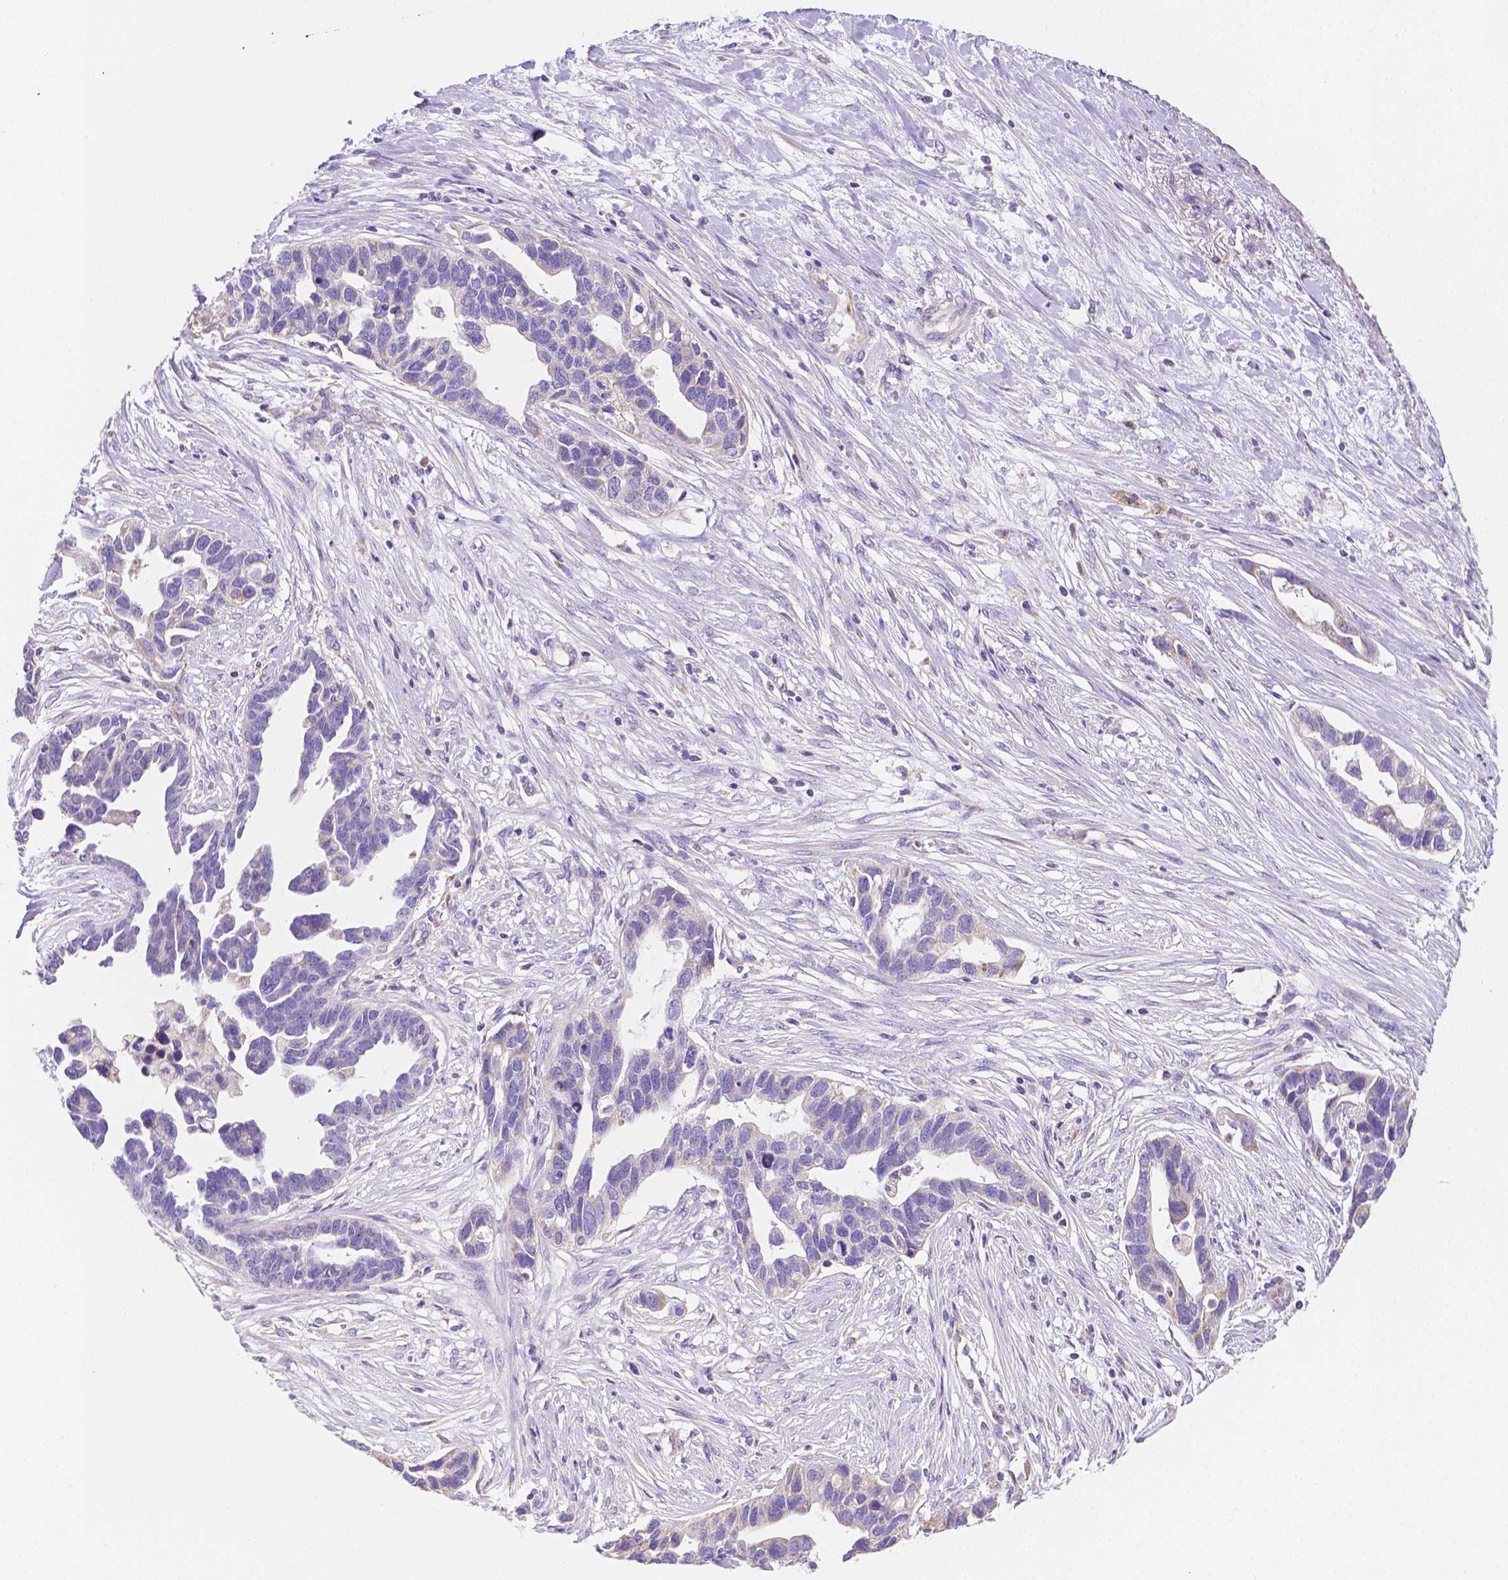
{"staining": {"intensity": "negative", "quantity": "none", "location": "none"}, "tissue": "ovarian cancer", "cell_type": "Tumor cells", "image_type": "cancer", "snomed": [{"axis": "morphology", "description": "Cystadenocarcinoma, serous, NOS"}, {"axis": "topography", "description": "Ovary"}], "caption": "Serous cystadenocarcinoma (ovarian) was stained to show a protein in brown. There is no significant staining in tumor cells. The staining was performed using DAB (3,3'-diaminobenzidine) to visualize the protein expression in brown, while the nuclei were stained in blue with hematoxylin (Magnification: 20x).", "gene": "TMEM130", "patient": {"sex": "female", "age": 54}}